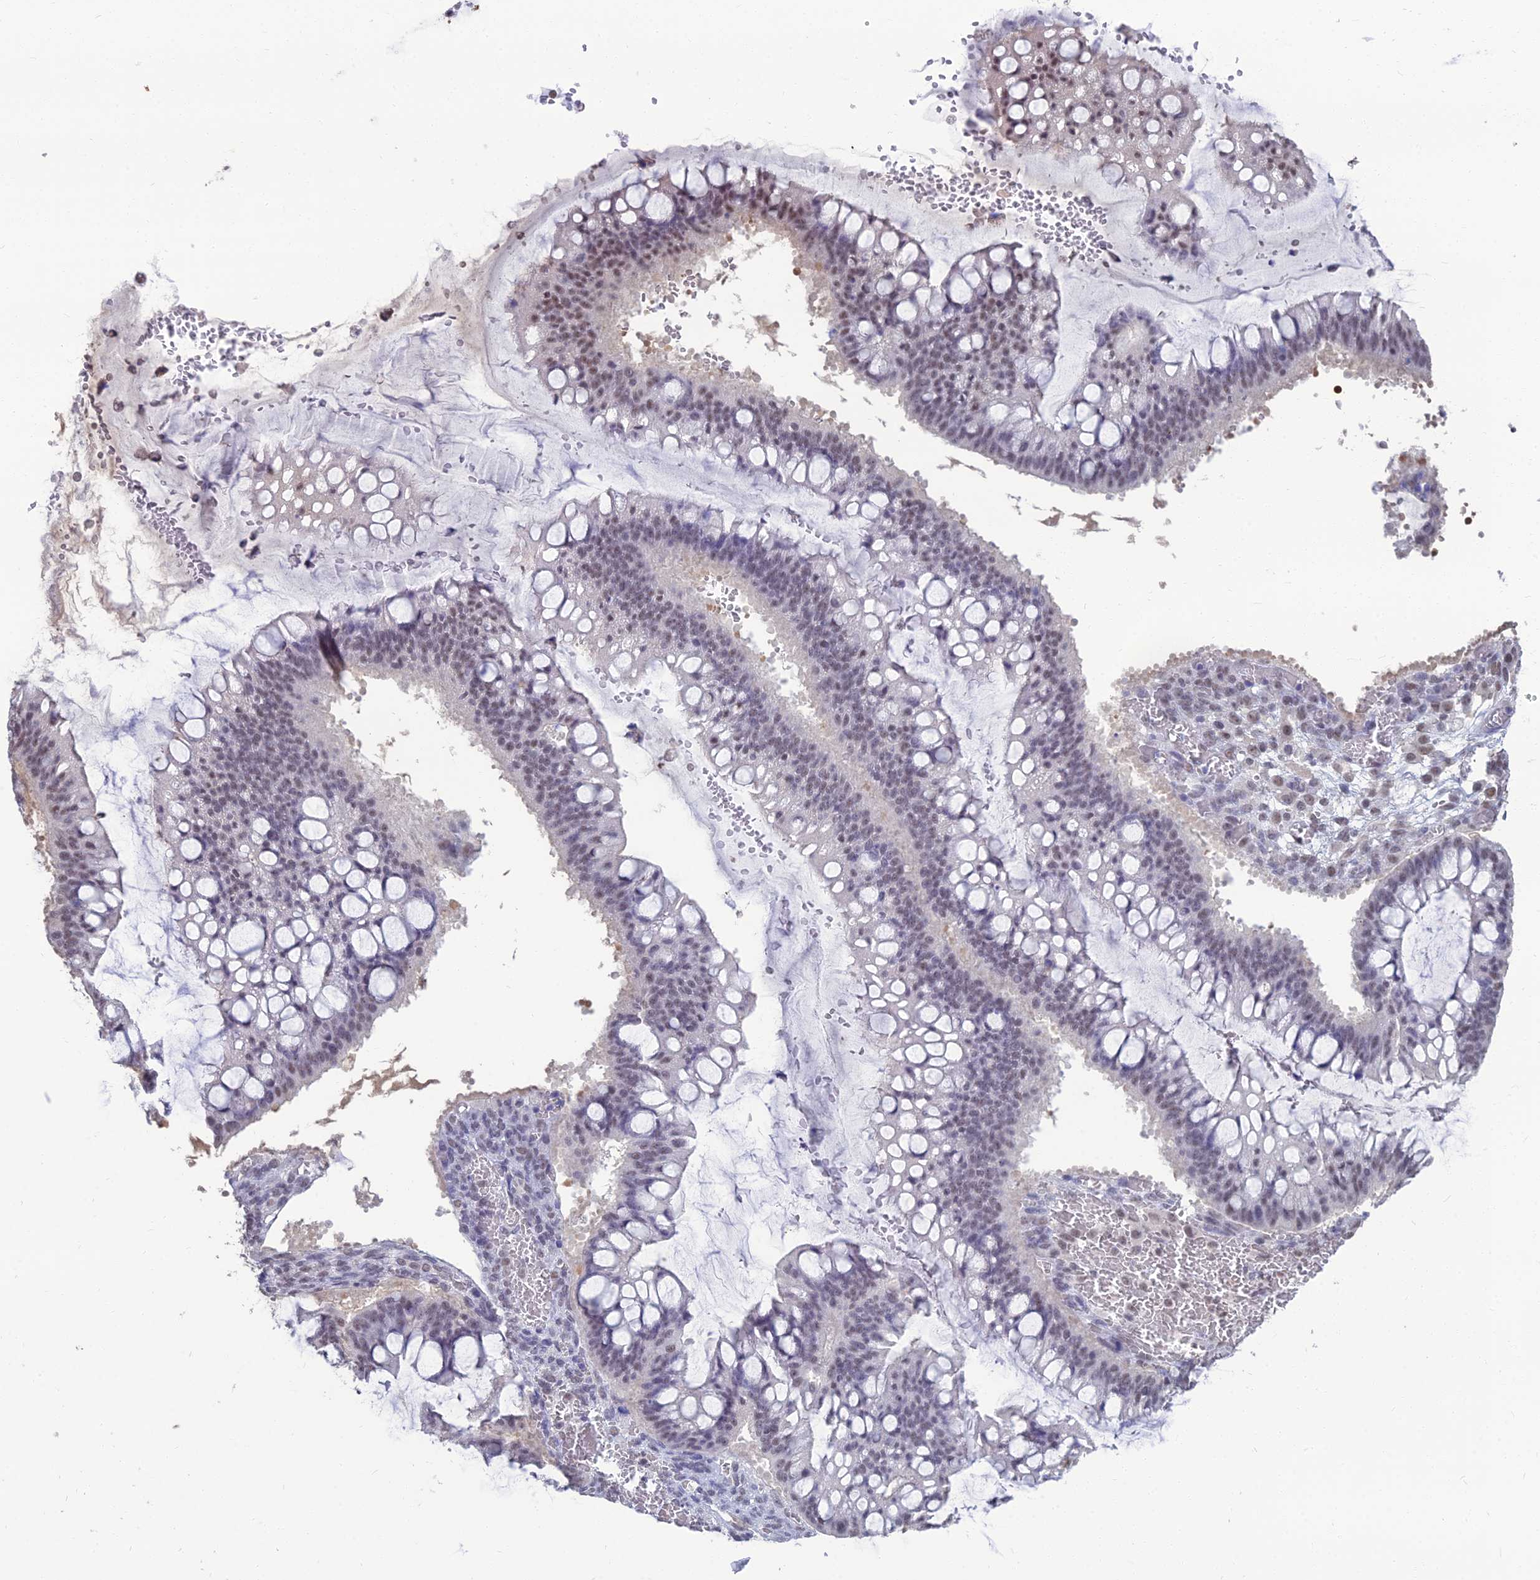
{"staining": {"intensity": "weak", "quantity": "25%-75%", "location": "nuclear"}, "tissue": "ovarian cancer", "cell_type": "Tumor cells", "image_type": "cancer", "snomed": [{"axis": "morphology", "description": "Cystadenocarcinoma, mucinous, NOS"}, {"axis": "topography", "description": "Ovary"}], "caption": "Immunohistochemistry (IHC) micrograph of neoplastic tissue: human ovarian cancer (mucinous cystadenocarcinoma) stained using immunohistochemistry (IHC) exhibits low levels of weak protein expression localized specifically in the nuclear of tumor cells, appearing as a nuclear brown color.", "gene": "SRSF7", "patient": {"sex": "female", "age": 73}}